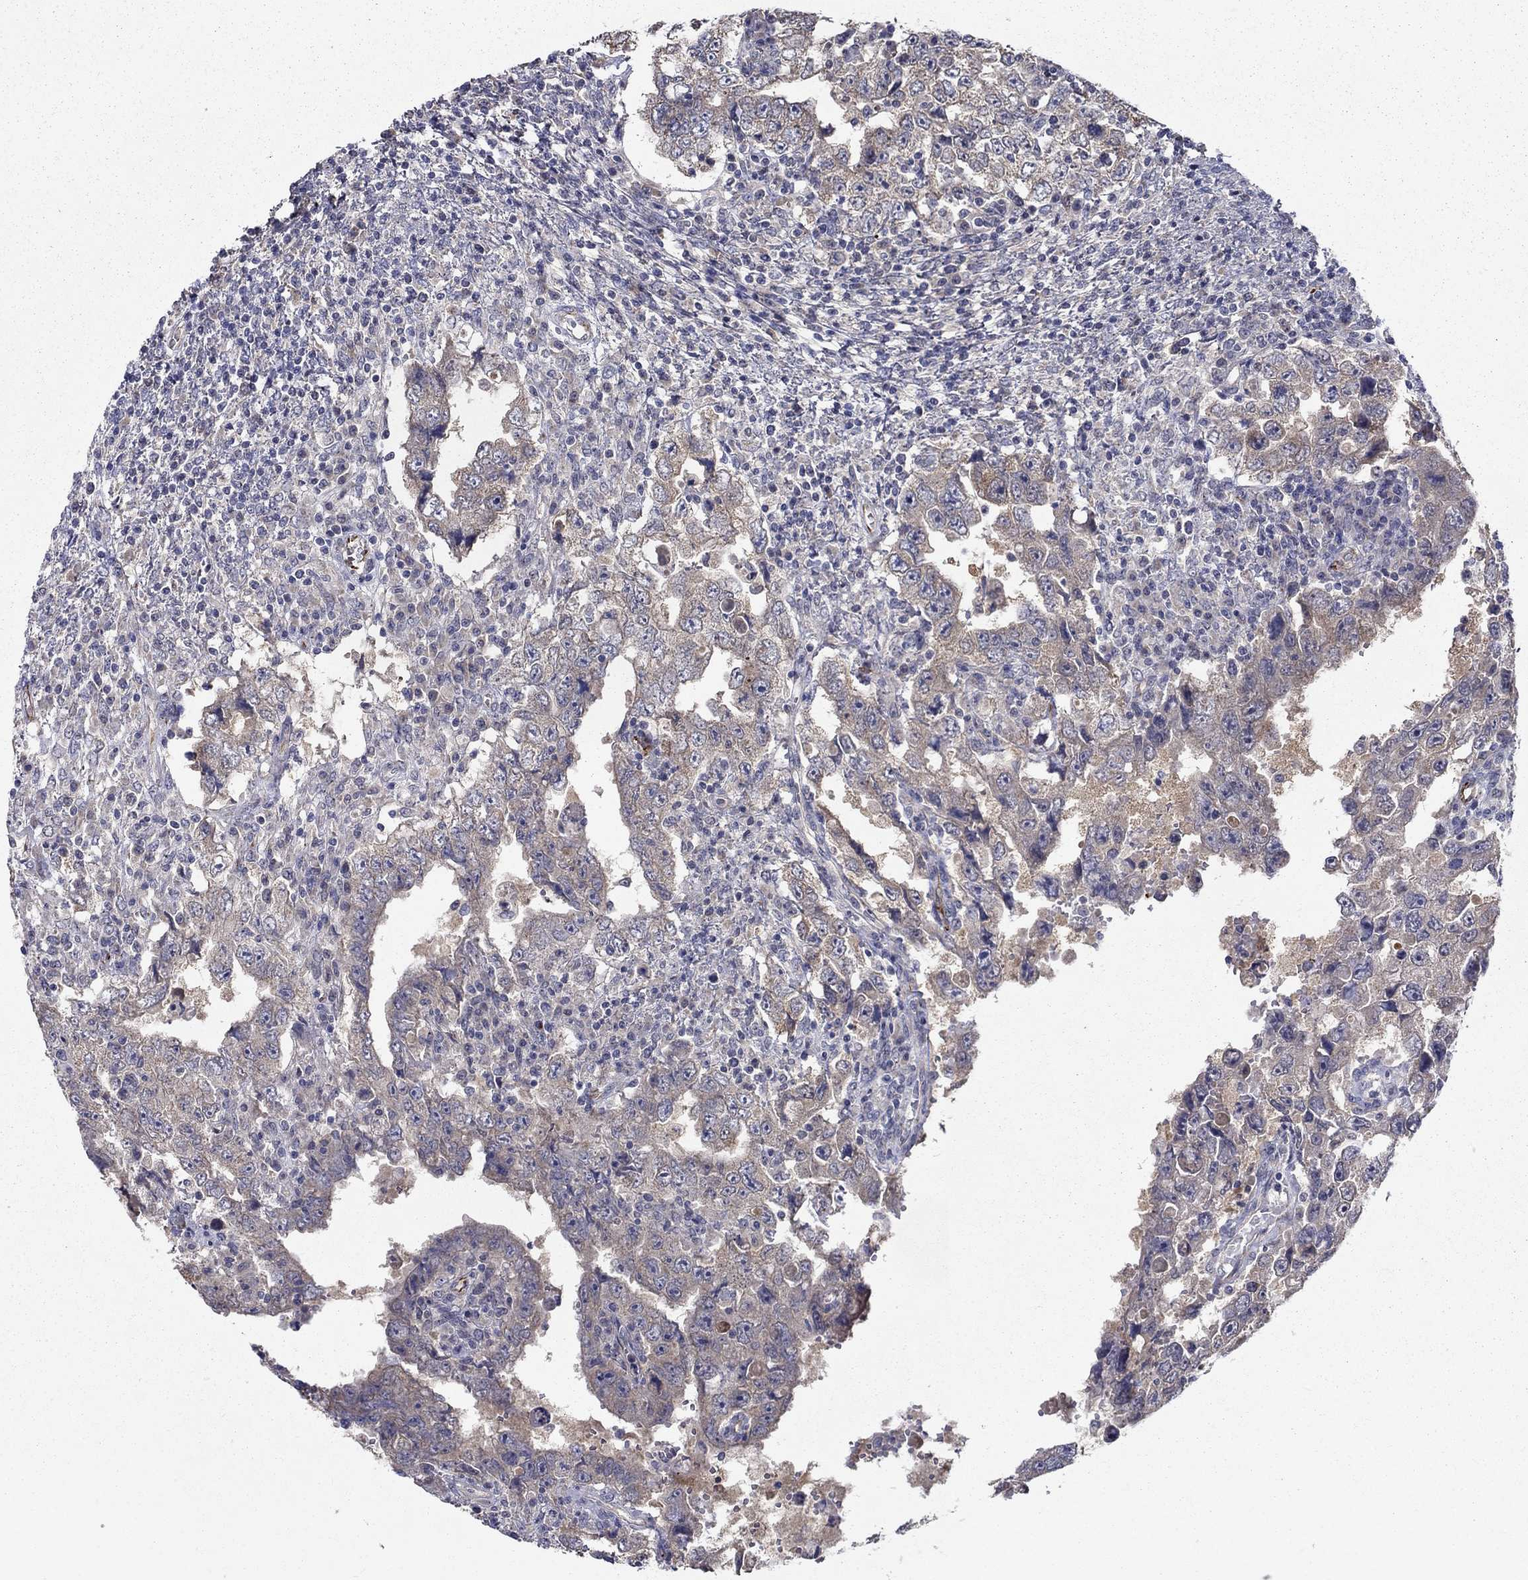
{"staining": {"intensity": "weak", "quantity": "25%-75%", "location": "cytoplasmic/membranous"}, "tissue": "testis cancer", "cell_type": "Tumor cells", "image_type": "cancer", "snomed": [{"axis": "morphology", "description": "Carcinoma, Embryonal, NOS"}, {"axis": "topography", "description": "Testis"}], "caption": "This is an image of immunohistochemistry (IHC) staining of testis cancer, which shows weak staining in the cytoplasmic/membranous of tumor cells.", "gene": "LACTB2", "patient": {"sex": "male", "age": 26}}